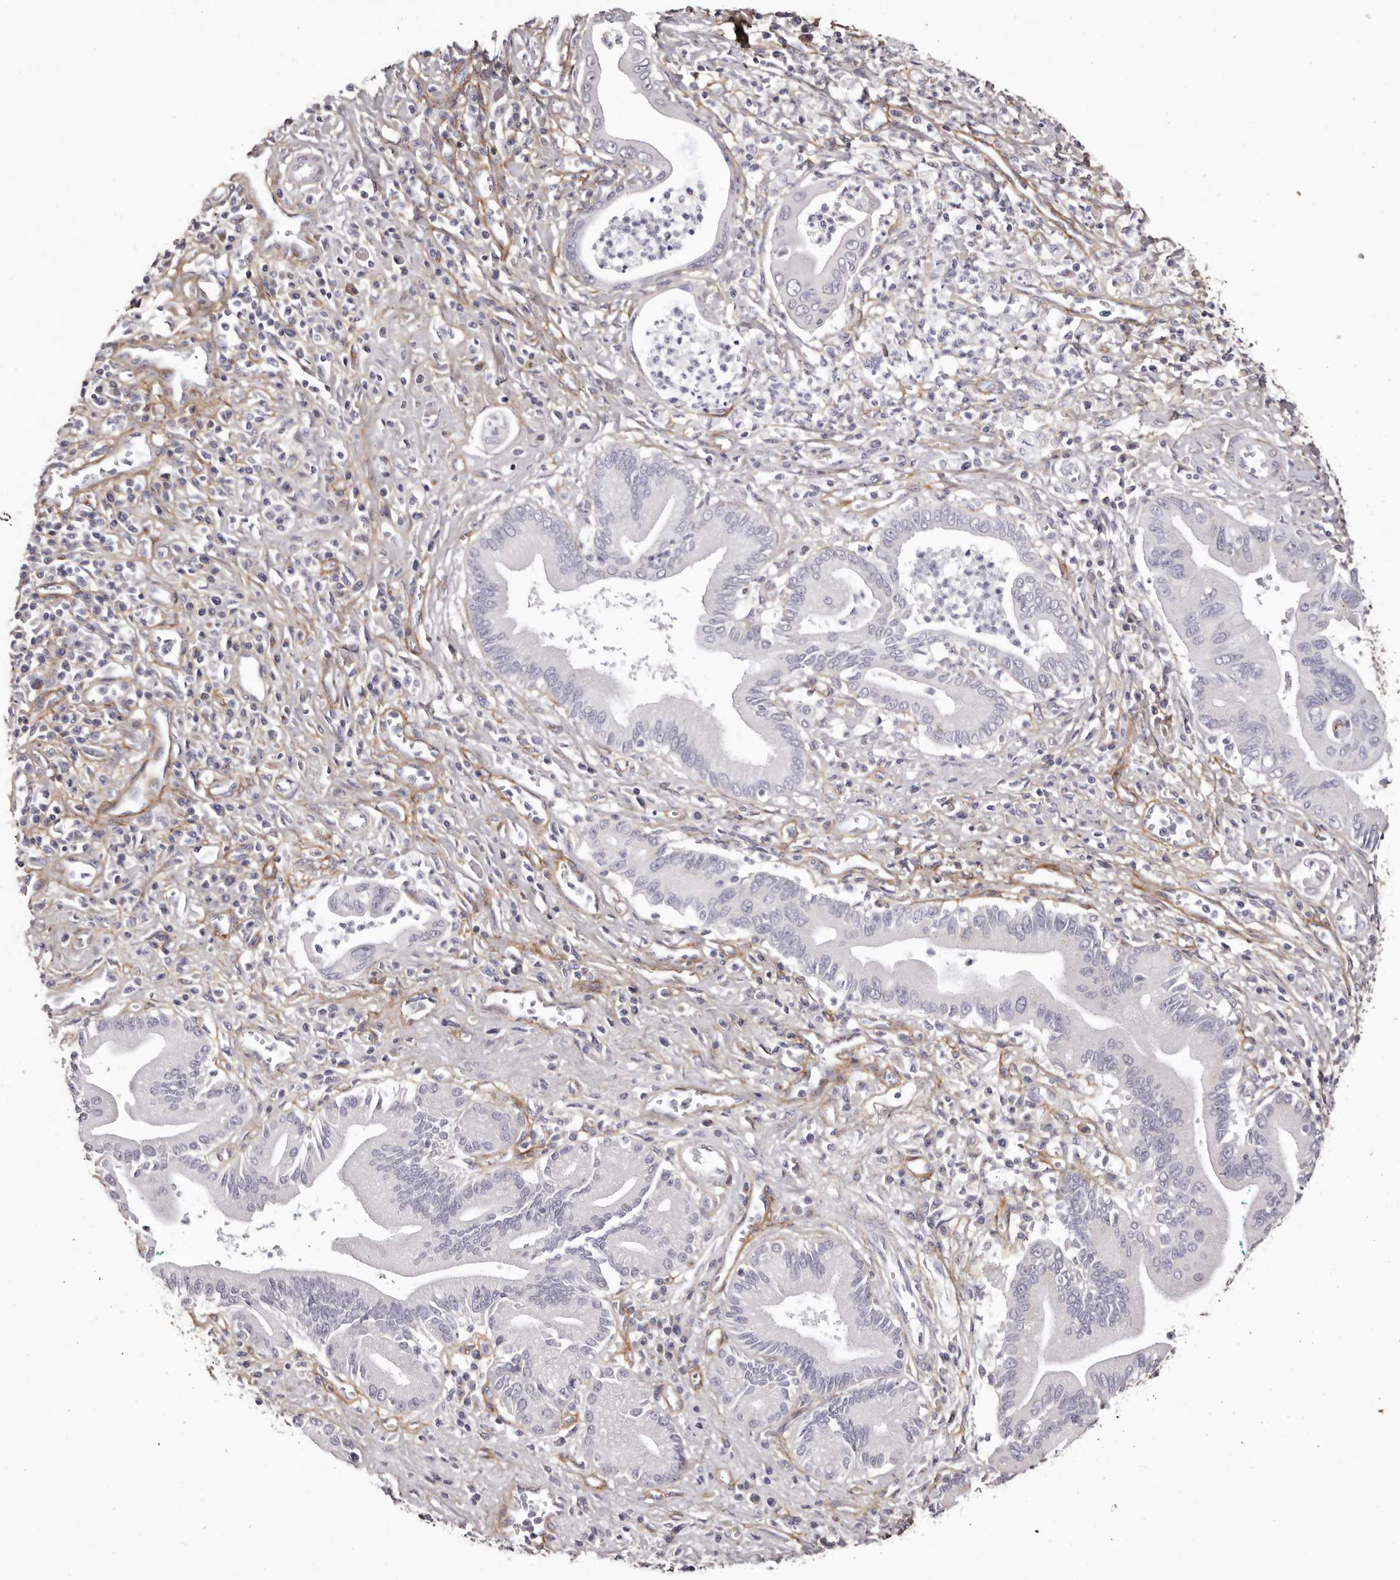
{"staining": {"intensity": "negative", "quantity": "none", "location": "none"}, "tissue": "pancreatic cancer", "cell_type": "Tumor cells", "image_type": "cancer", "snomed": [{"axis": "morphology", "description": "Adenocarcinoma, NOS"}, {"axis": "topography", "description": "Pancreas"}], "caption": "An IHC histopathology image of pancreatic cancer (adenocarcinoma) is shown. There is no staining in tumor cells of pancreatic cancer (adenocarcinoma).", "gene": "COL6A1", "patient": {"sex": "male", "age": 78}}